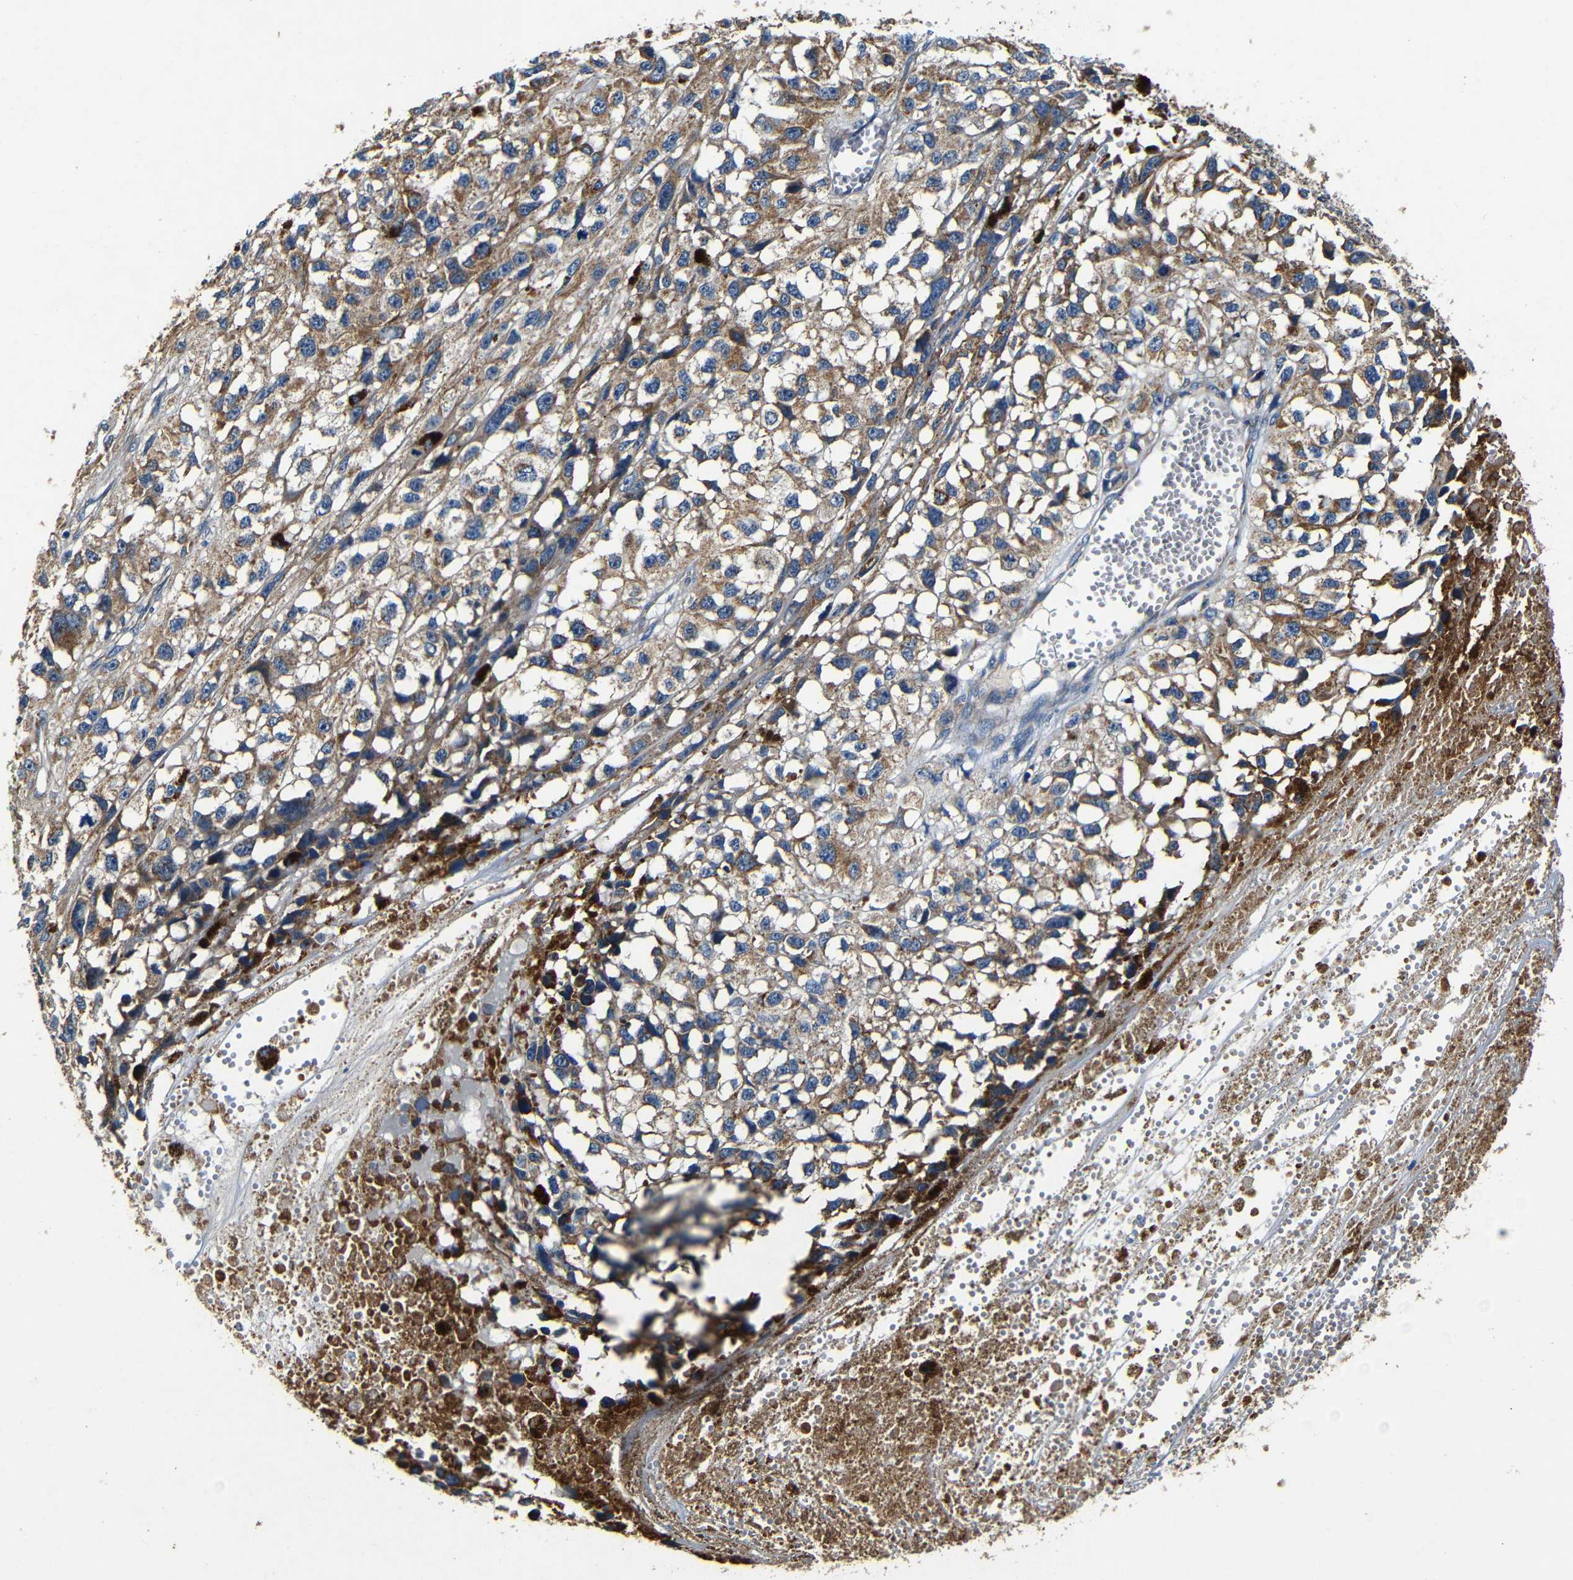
{"staining": {"intensity": "moderate", "quantity": ">75%", "location": "cytoplasmic/membranous"}, "tissue": "melanoma", "cell_type": "Tumor cells", "image_type": "cancer", "snomed": [{"axis": "morphology", "description": "Malignant melanoma, Metastatic site"}, {"axis": "topography", "description": "Lymph node"}], "caption": "Immunohistochemical staining of melanoma demonstrates medium levels of moderate cytoplasmic/membranous expression in about >75% of tumor cells. The staining was performed using DAB to visualize the protein expression in brown, while the nuclei were stained in blue with hematoxylin (Magnification: 20x).", "gene": "MTX1", "patient": {"sex": "male", "age": 59}}